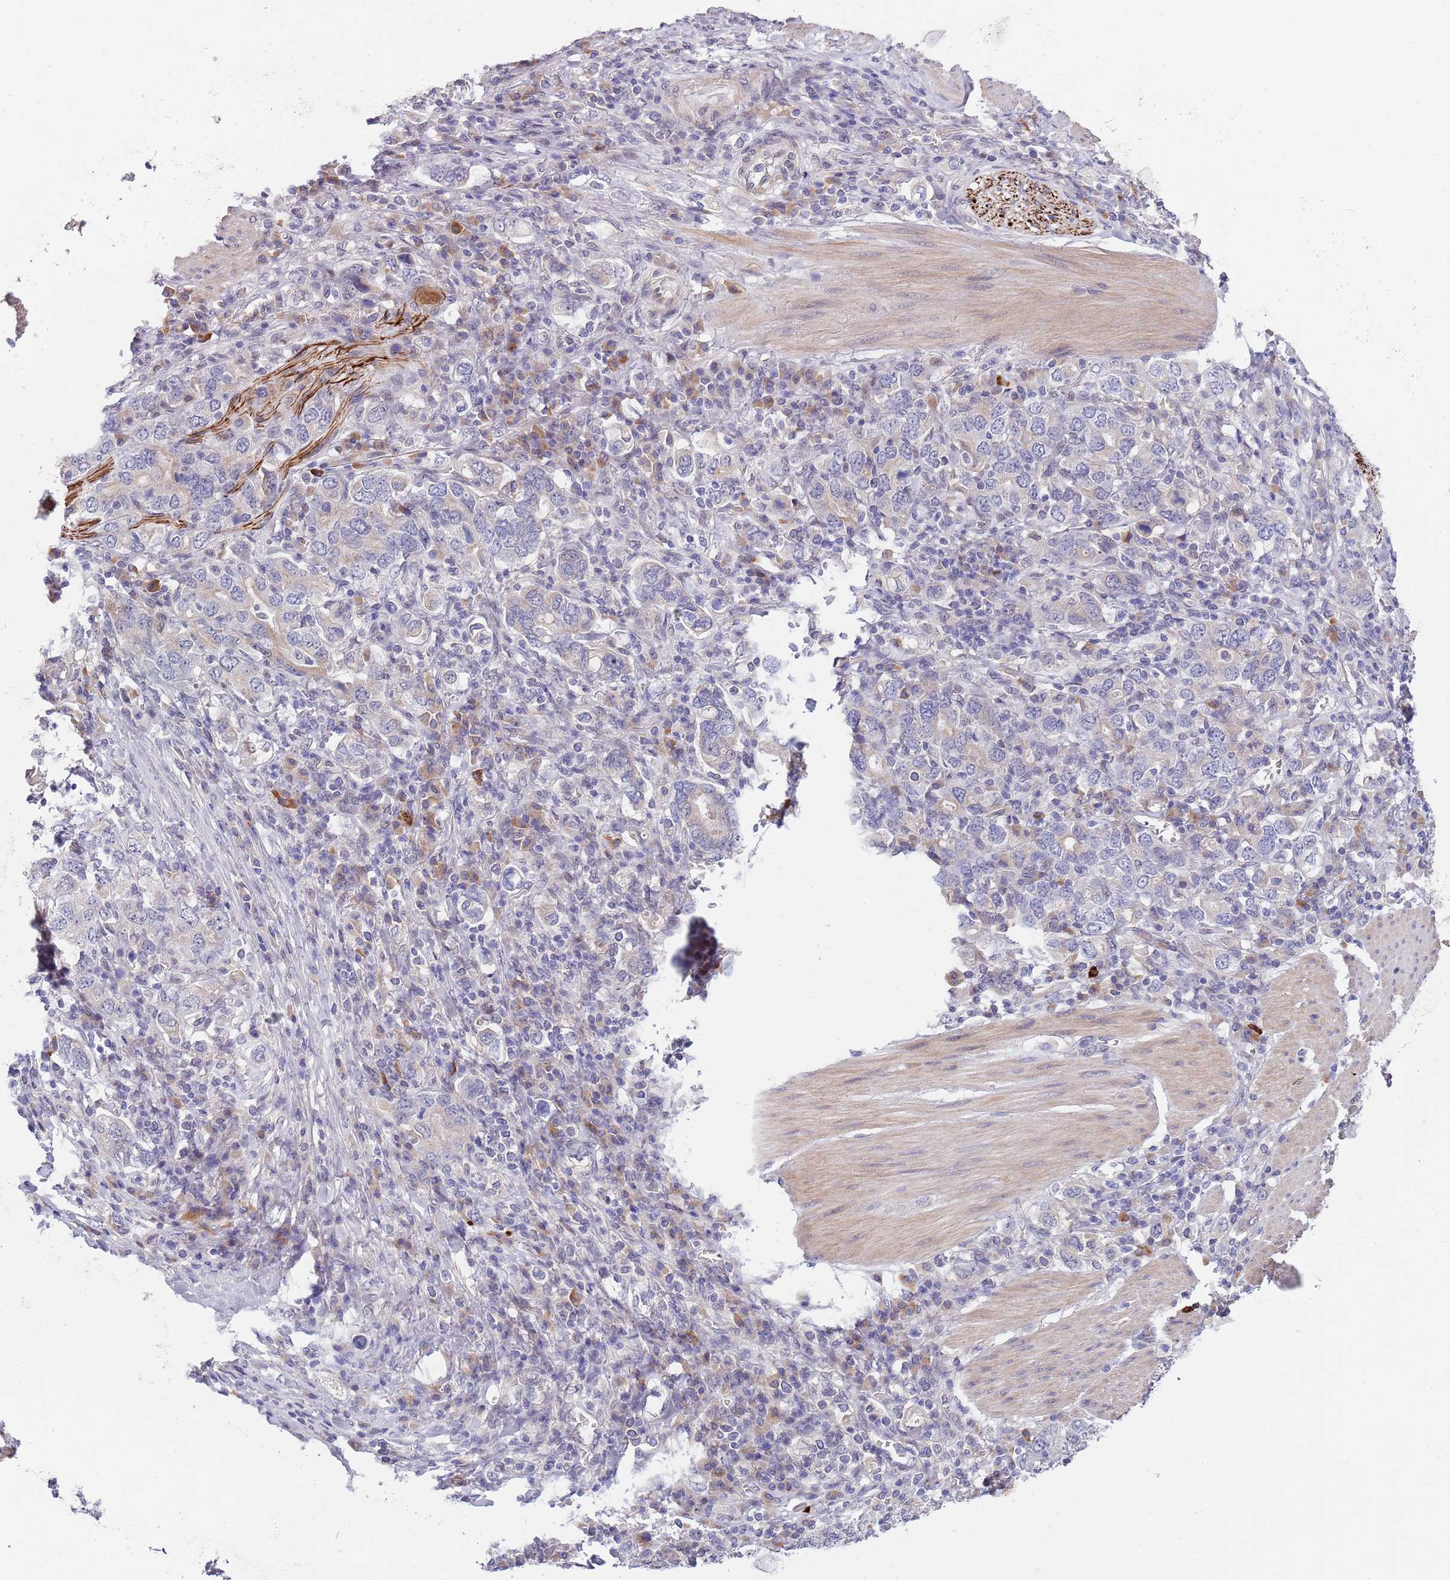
{"staining": {"intensity": "negative", "quantity": "none", "location": "none"}, "tissue": "stomach cancer", "cell_type": "Tumor cells", "image_type": "cancer", "snomed": [{"axis": "morphology", "description": "Adenocarcinoma, NOS"}, {"axis": "topography", "description": "Stomach, upper"}, {"axis": "topography", "description": "Stomach"}], "caption": "Tumor cells show no significant protein expression in stomach adenocarcinoma.", "gene": "NLRP6", "patient": {"sex": "male", "age": 62}}